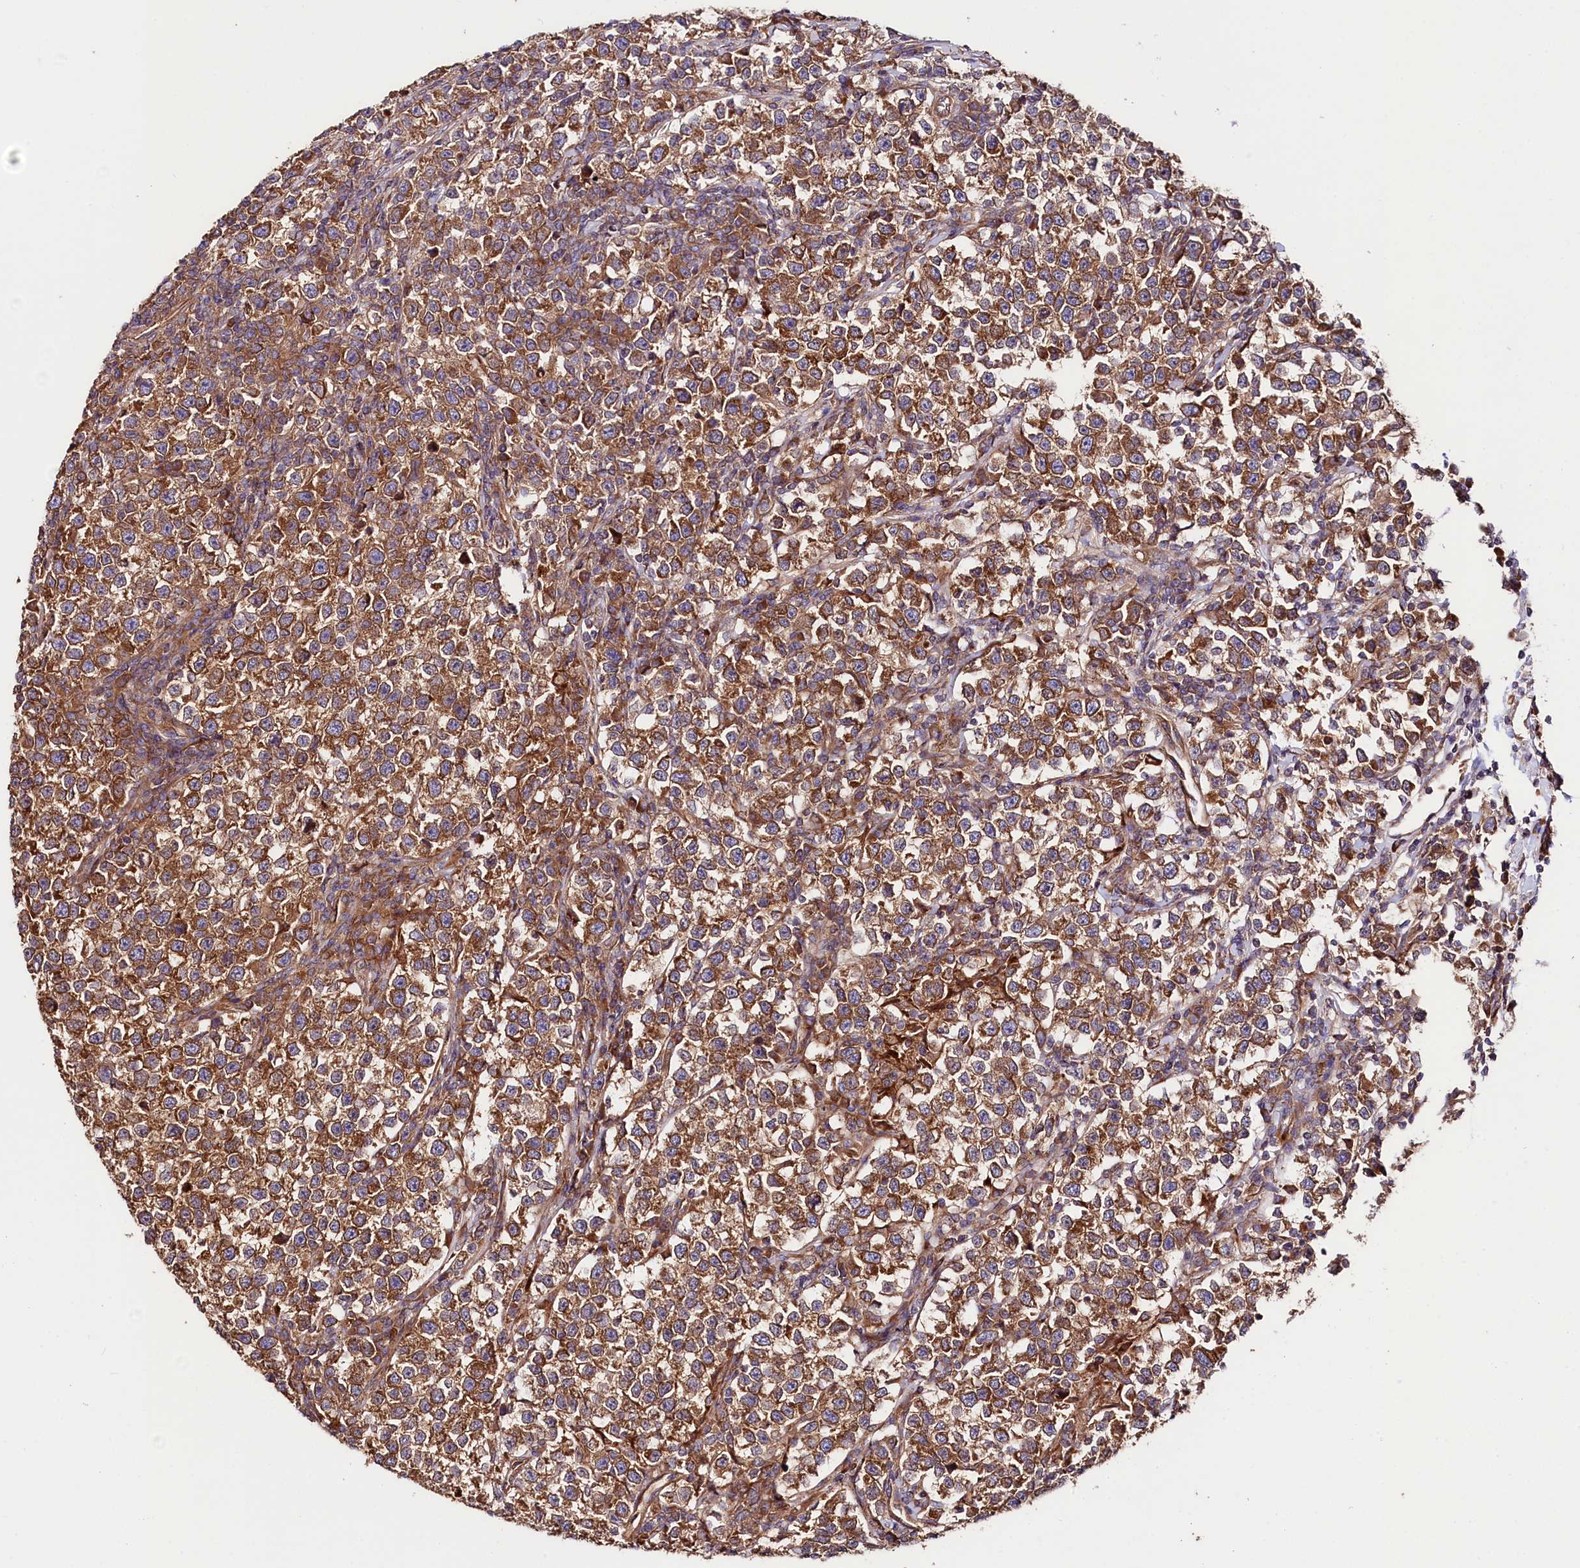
{"staining": {"intensity": "moderate", "quantity": ">75%", "location": "cytoplasmic/membranous"}, "tissue": "testis cancer", "cell_type": "Tumor cells", "image_type": "cancer", "snomed": [{"axis": "morphology", "description": "Normal tissue, NOS"}, {"axis": "morphology", "description": "Seminoma, NOS"}, {"axis": "topography", "description": "Testis"}], "caption": "Immunohistochemistry (IHC) histopathology image of neoplastic tissue: testis cancer stained using immunohistochemistry demonstrates medium levels of moderate protein expression localized specifically in the cytoplasmic/membranous of tumor cells, appearing as a cytoplasmic/membranous brown color.", "gene": "CEP295", "patient": {"sex": "male", "age": 43}}